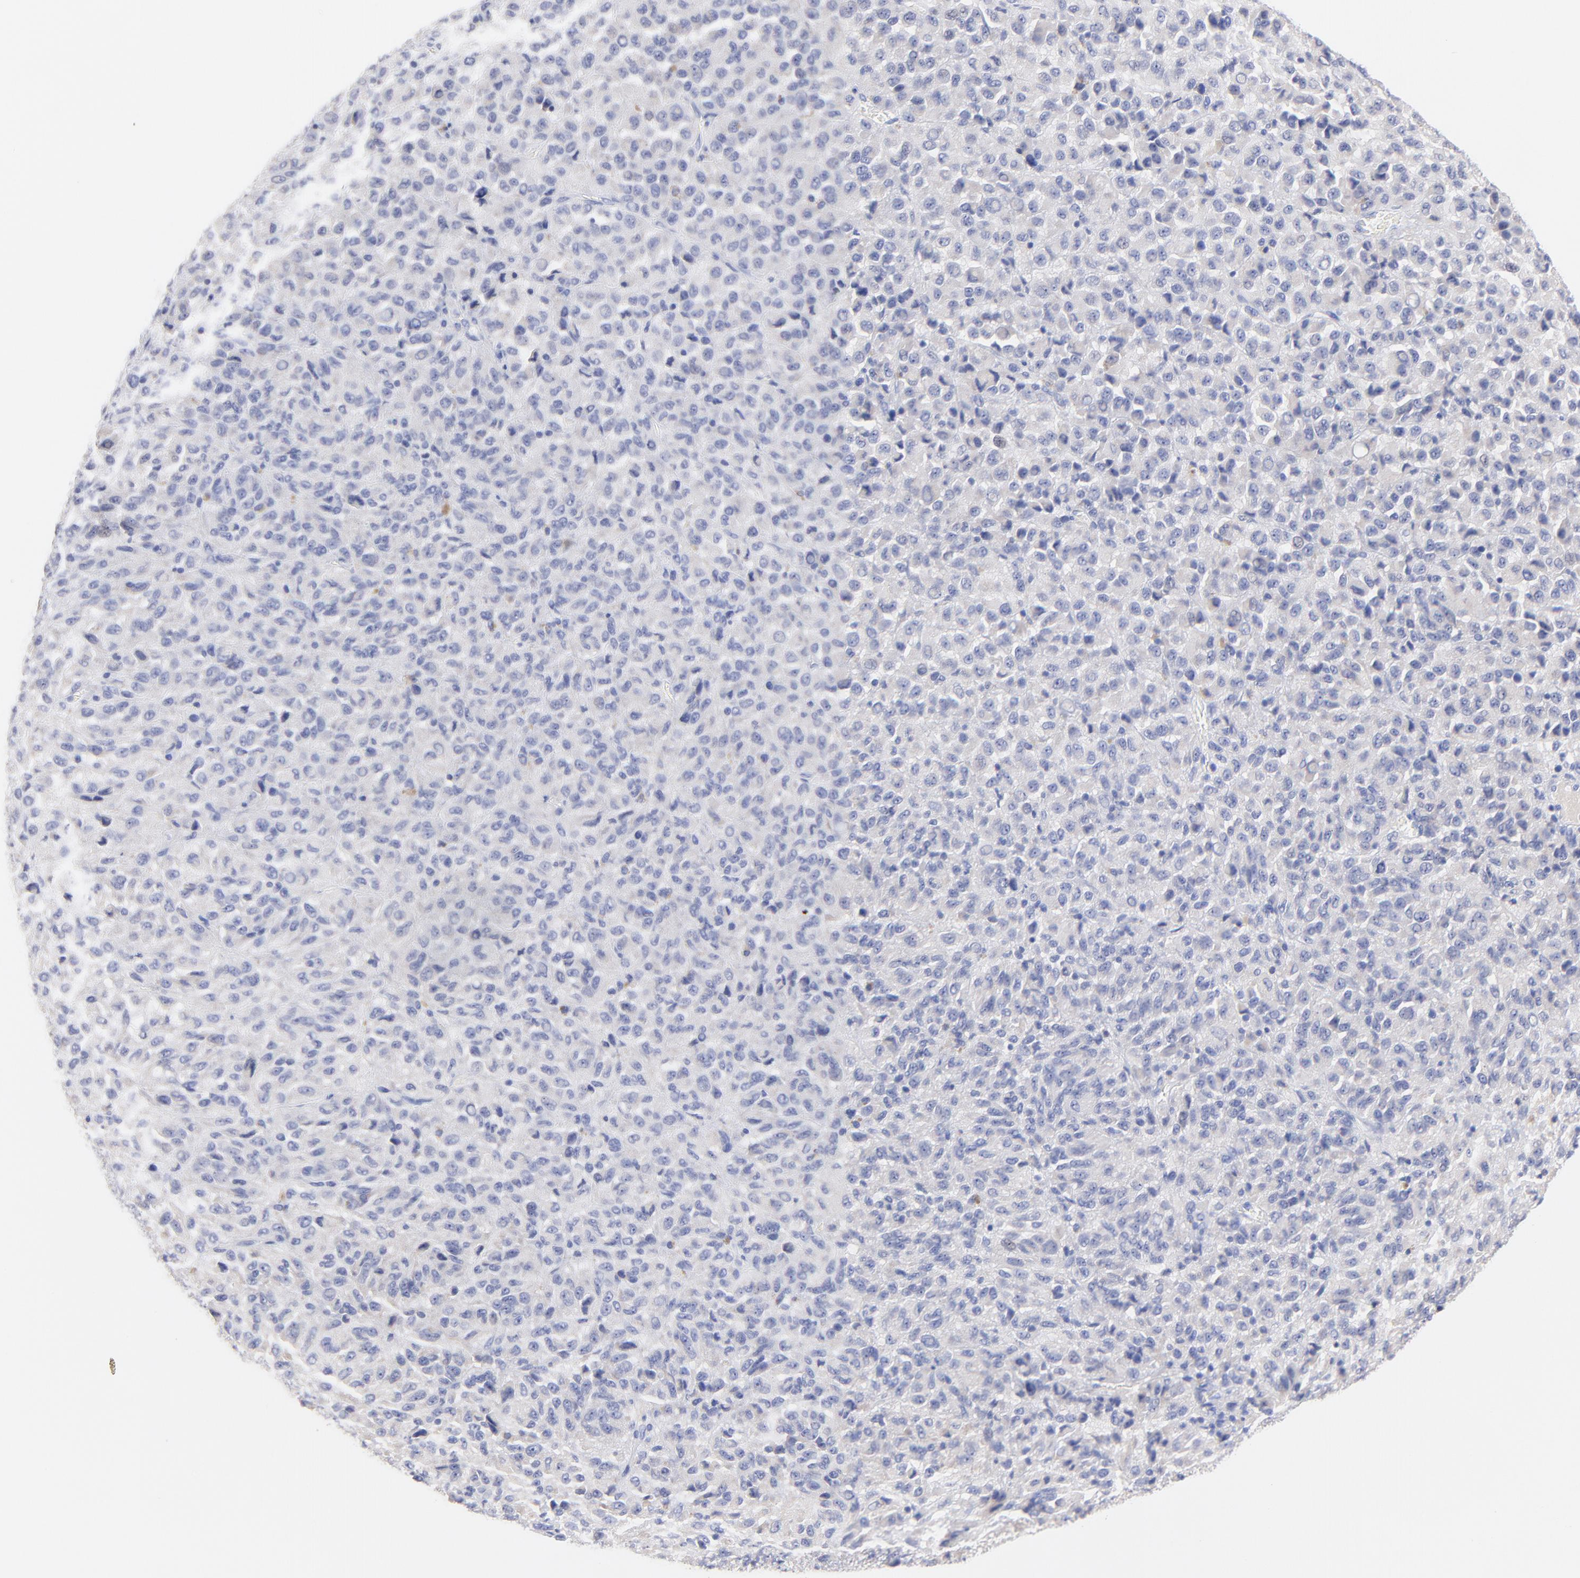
{"staining": {"intensity": "negative", "quantity": "none", "location": "none"}, "tissue": "melanoma", "cell_type": "Tumor cells", "image_type": "cancer", "snomed": [{"axis": "morphology", "description": "Malignant melanoma, Metastatic site"}, {"axis": "topography", "description": "Lung"}], "caption": "A histopathology image of human malignant melanoma (metastatic site) is negative for staining in tumor cells. Nuclei are stained in blue.", "gene": "EBP", "patient": {"sex": "male", "age": 64}}